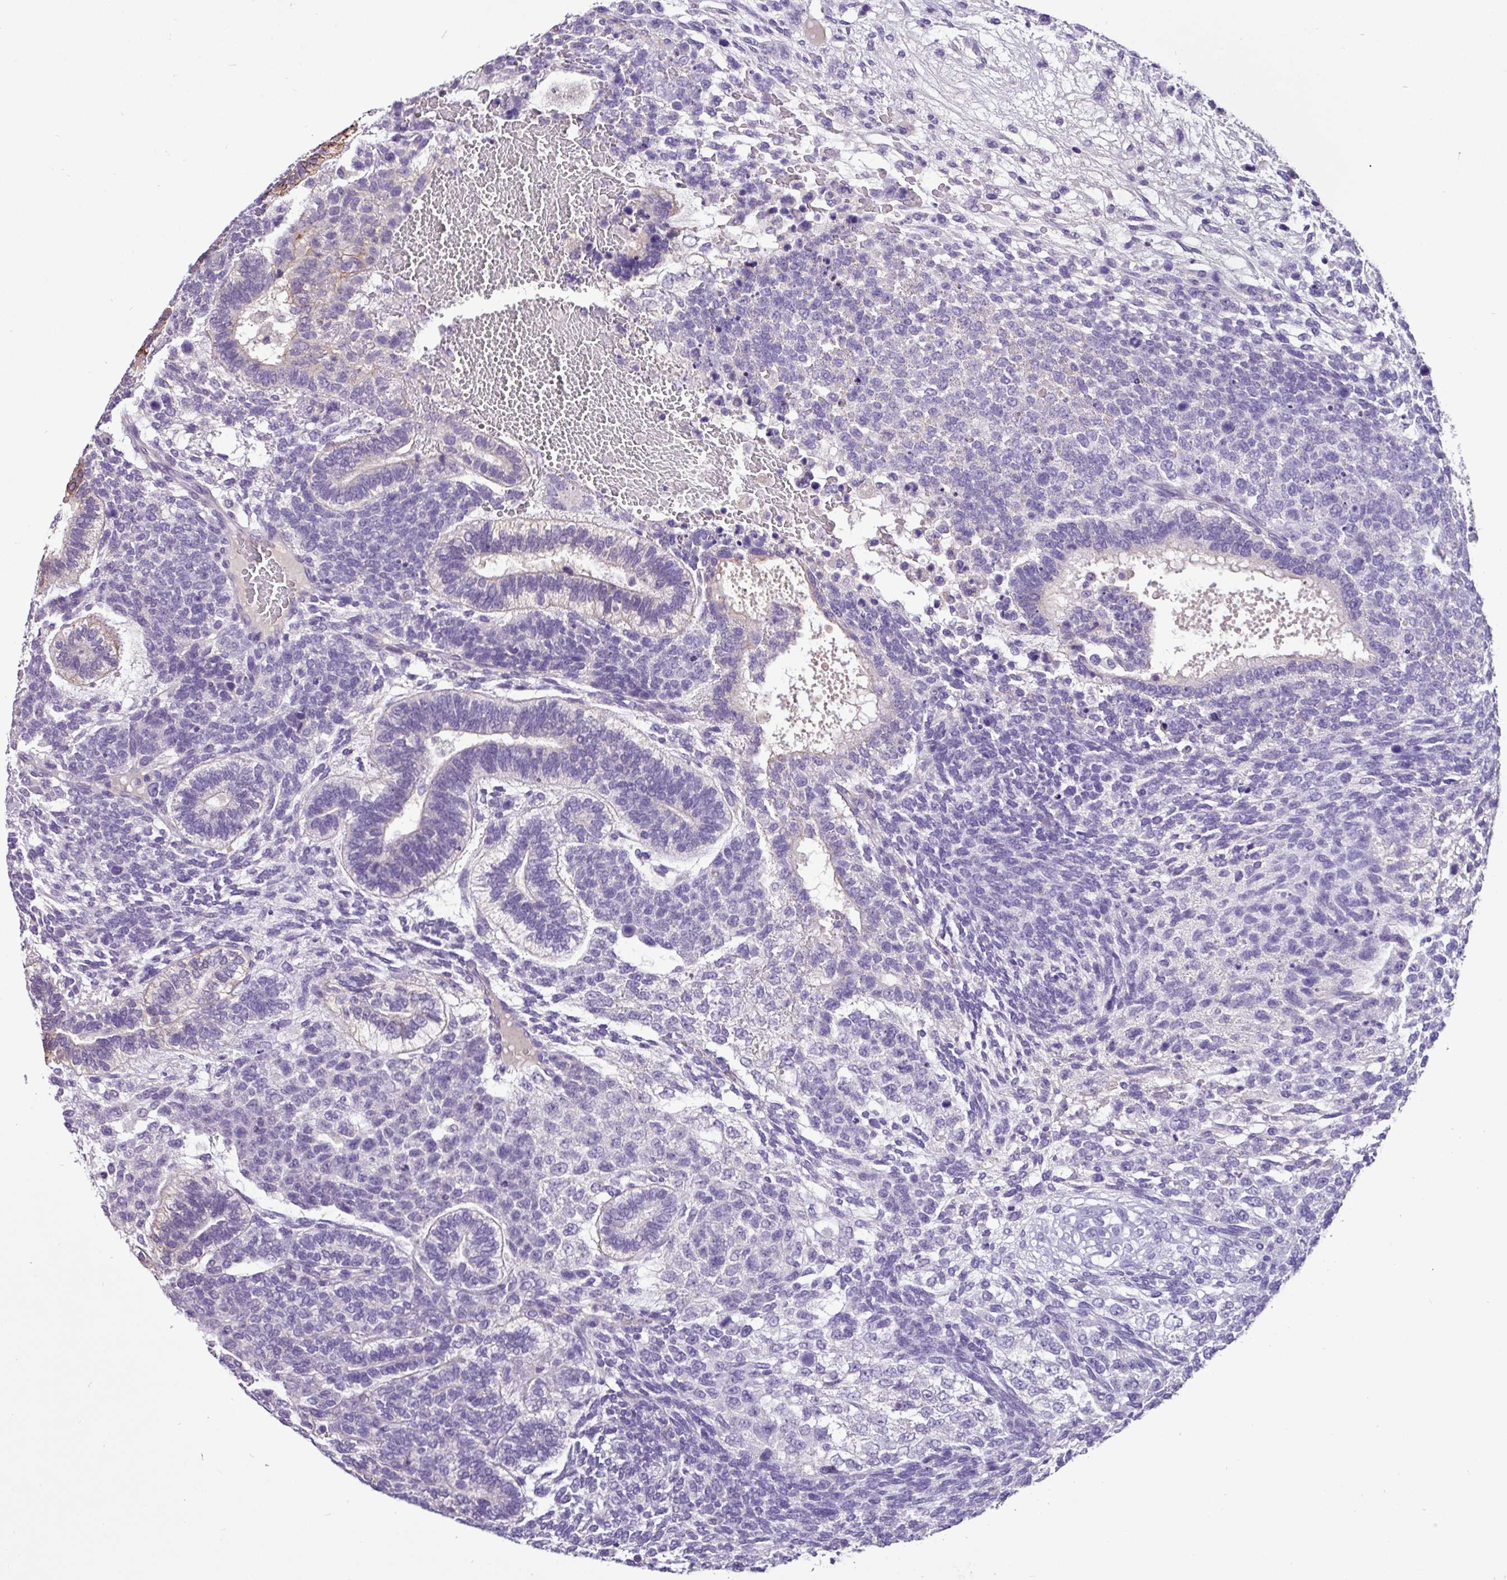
{"staining": {"intensity": "strong", "quantity": "<25%", "location": "cytoplasmic/membranous"}, "tissue": "stomach cancer", "cell_type": "Tumor cells", "image_type": "cancer", "snomed": [{"axis": "morphology", "description": "Adenocarcinoma, NOS"}, {"axis": "topography", "description": "Stomach"}], "caption": "DAB immunohistochemical staining of human adenocarcinoma (stomach) shows strong cytoplasmic/membranous protein expression in approximately <25% of tumor cells.", "gene": "EPCAM", "patient": {"sex": "female", "age": 59}}